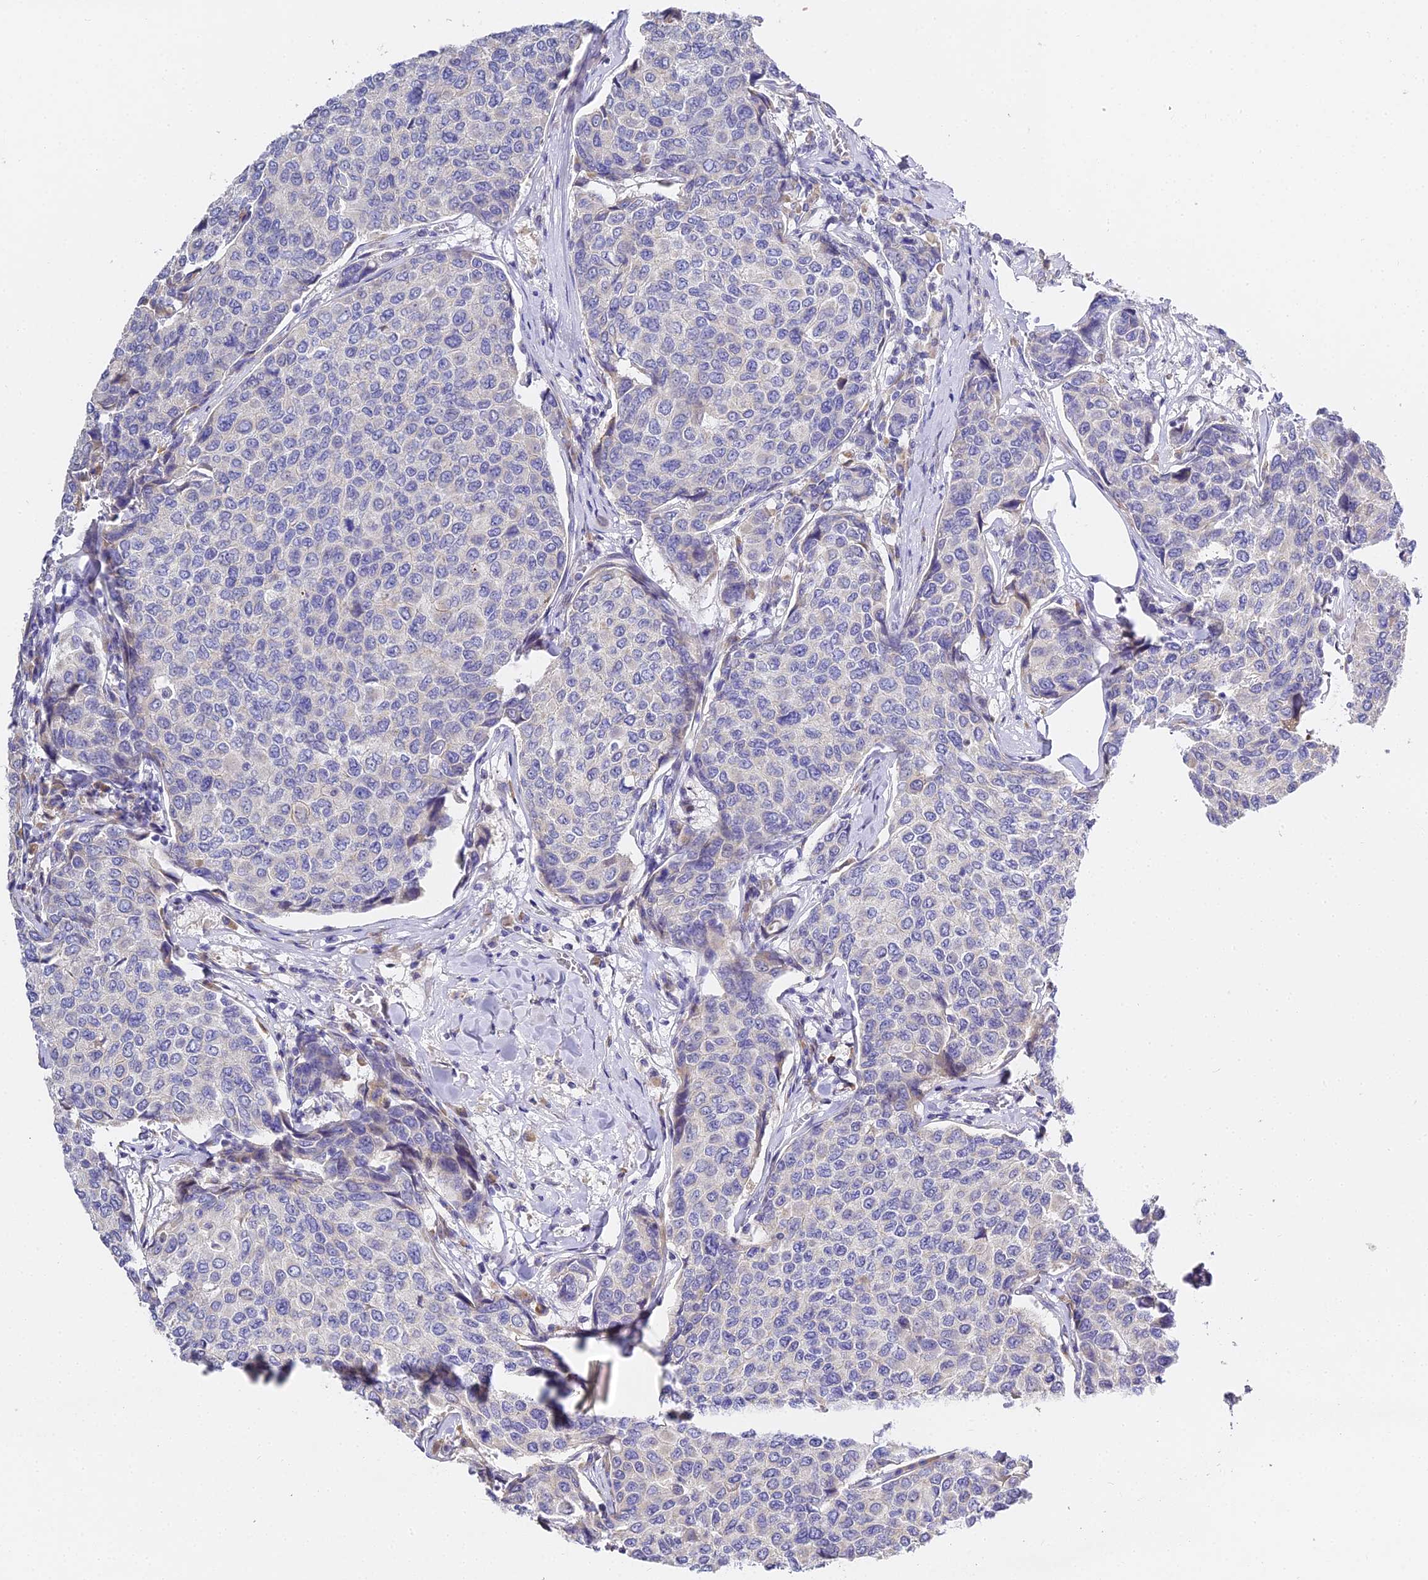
{"staining": {"intensity": "negative", "quantity": "none", "location": "none"}, "tissue": "breast cancer", "cell_type": "Tumor cells", "image_type": "cancer", "snomed": [{"axis": "morphology", "description": "Duct carcinoma"}, {"axis": "topography", "description": "Breast"}], "caption": "Photomicrograph shows no significant protein positivity in tumor cells of breast cancer (infiltrating ductal carcinoma).", "gene": "SERP1", "patient": {"sex": "female", "age": 55}}